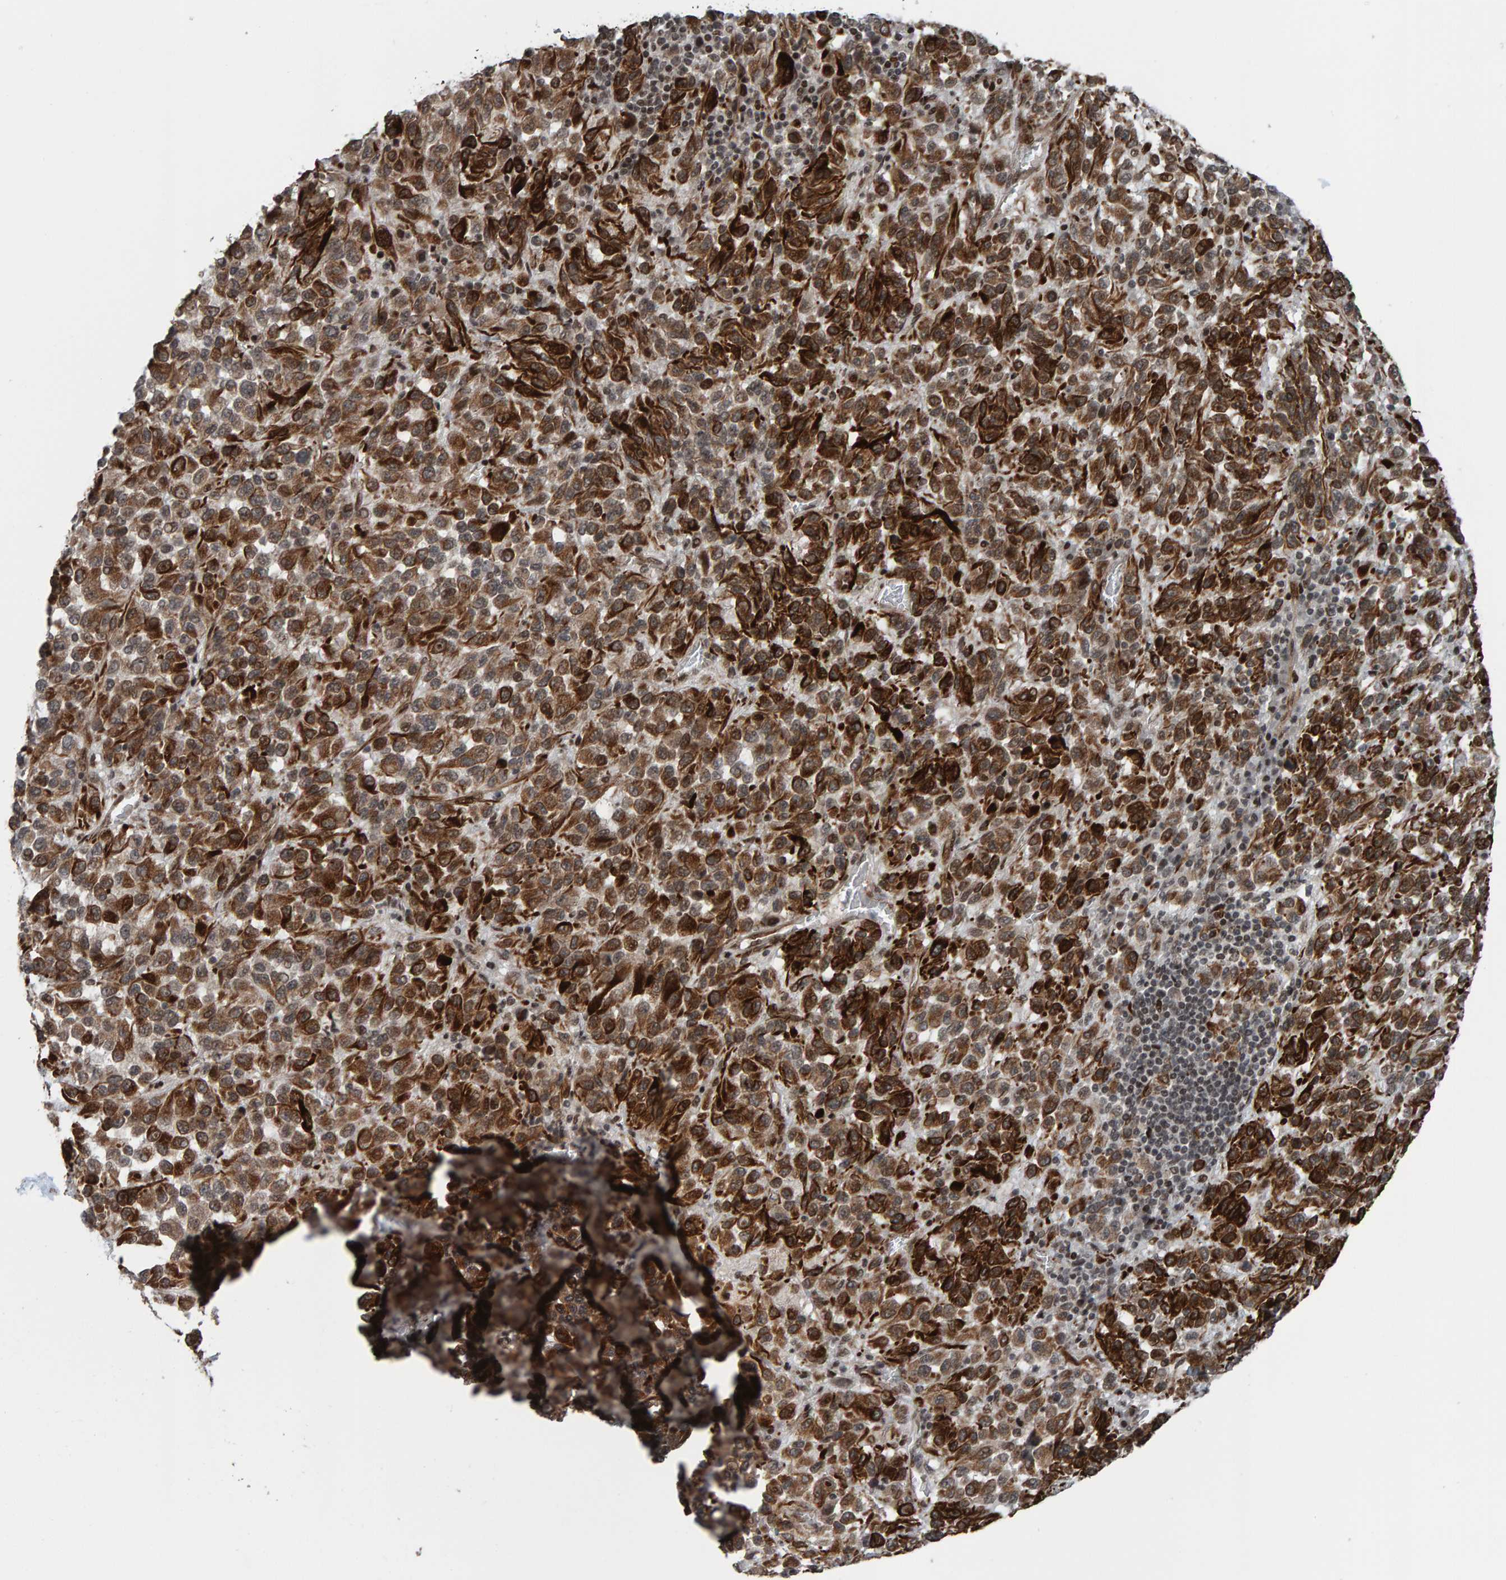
{"staining": {"intensity": "strong", "quantity": ">75%", "location": "cytoplasmic/membranous"}, "tissue": "skin cancer", "cell_type": "Tumor cells", "image_type": "cancer", "snomed": [{"axis": "morphology", "description": "Squamous cell carcinoma, NOS"}, {"axis": "topography", "description": "Skin"}], "caption": "Human skin cancer (squamous cell carcinoma) stained for a protein (brown) exhibits strong cytoplasmic/membranous positive positivity in about >75% of tumor cells.", "gene": "ZNF366", "patient": {"sex": "female", "age": 73}}